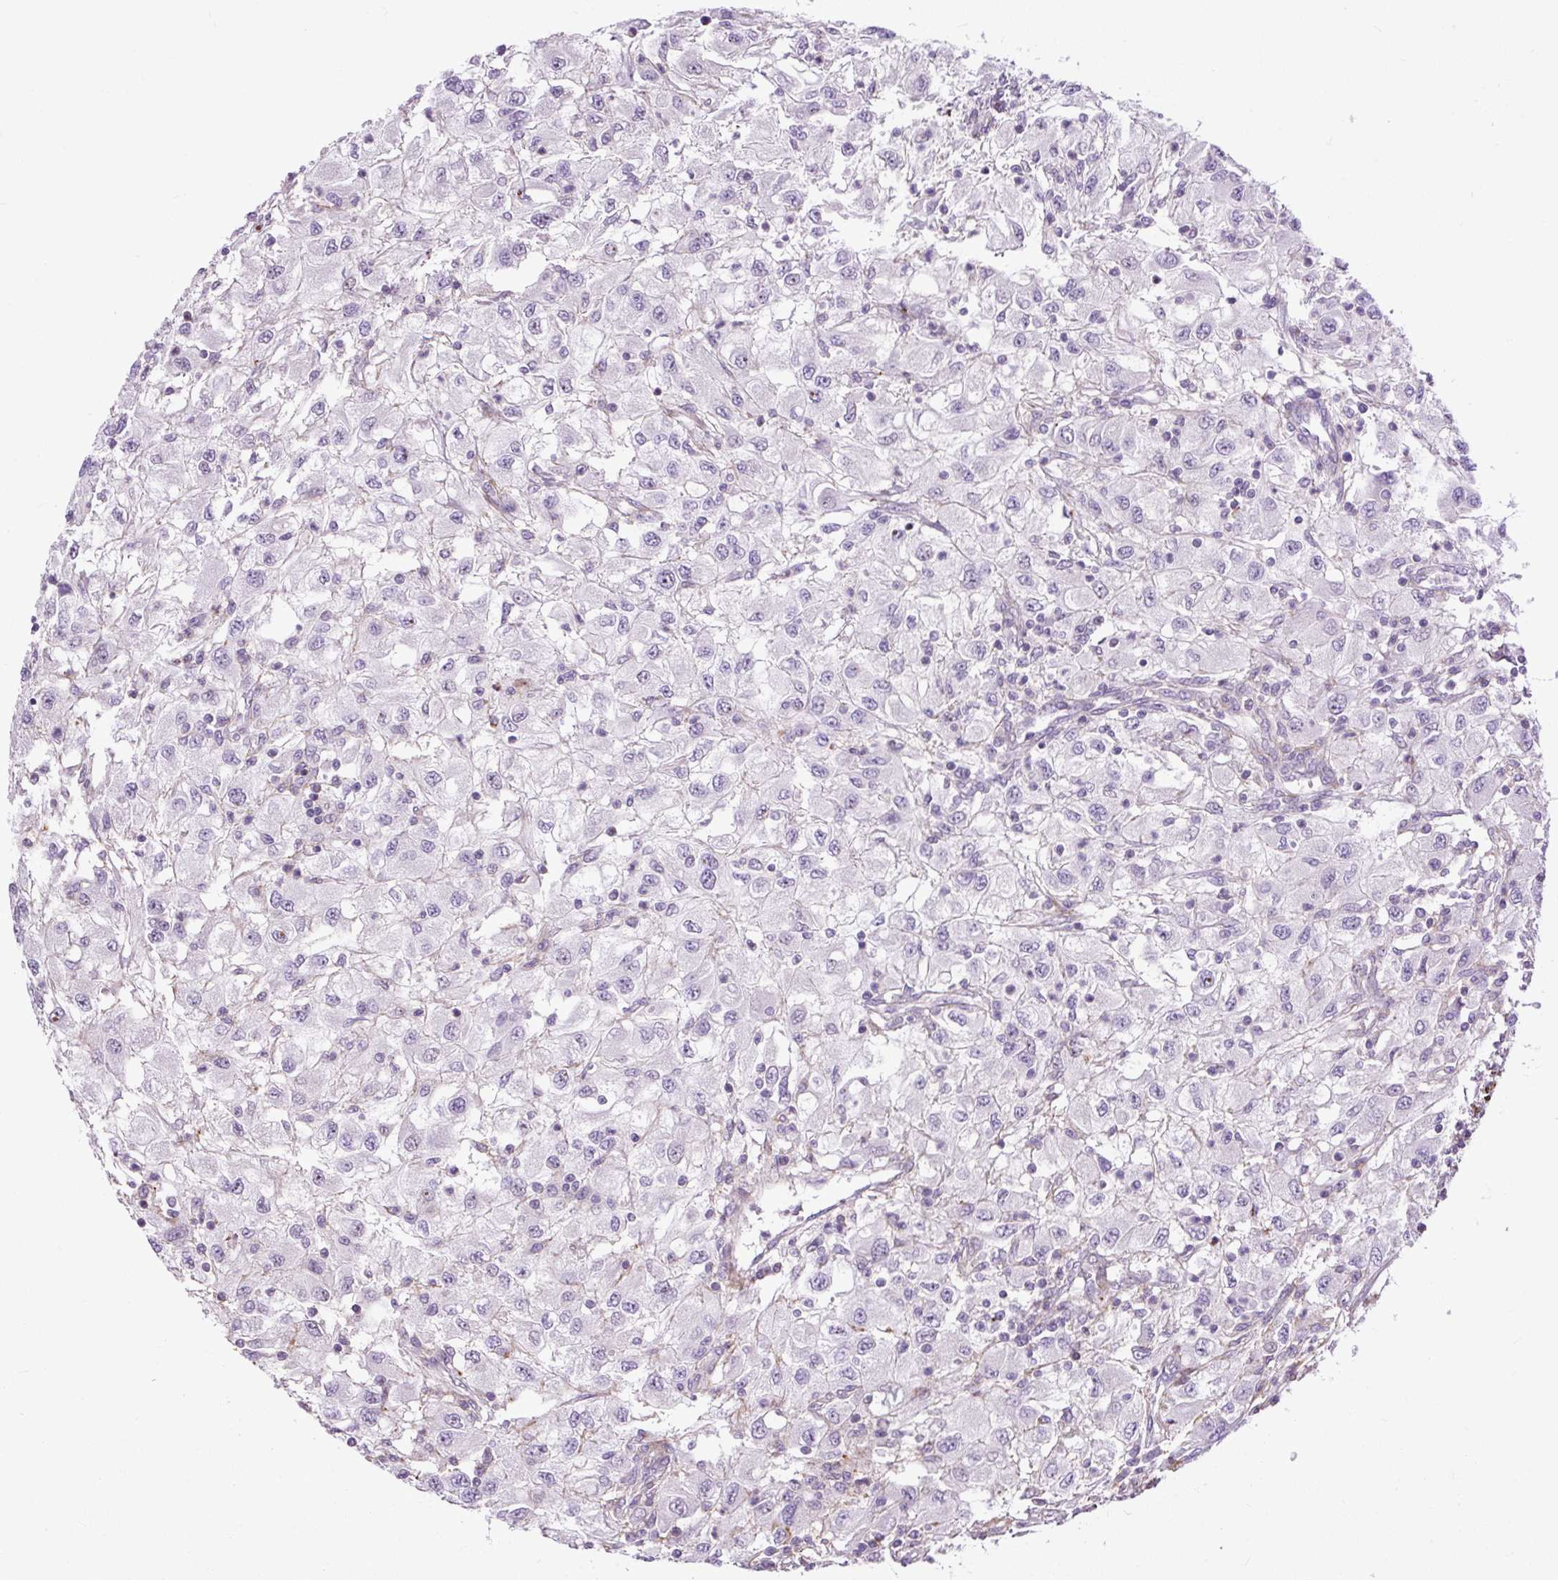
{"staining": {"intensity": "negative", "quantity": "none", "location": "none"}, "tissue": "renal cancer", "cell_type": "Tumor cells", "image_type": "cancer", "snomed": [{"axis": "morphology", "description": "Adenocarcinoma, NOS"}, {"axis": "topography", "description": "Kidney"}], "caption": "Immunohistochemical staining of human renal cancer (adenocarcinoma) exhibits no significant positivity in tumor cells. (DAB (3,3'-diaminobenzidine) IHC, high magnification).", "gene": "ZNF197", "patient": {"sex": "female", "age": 67}}